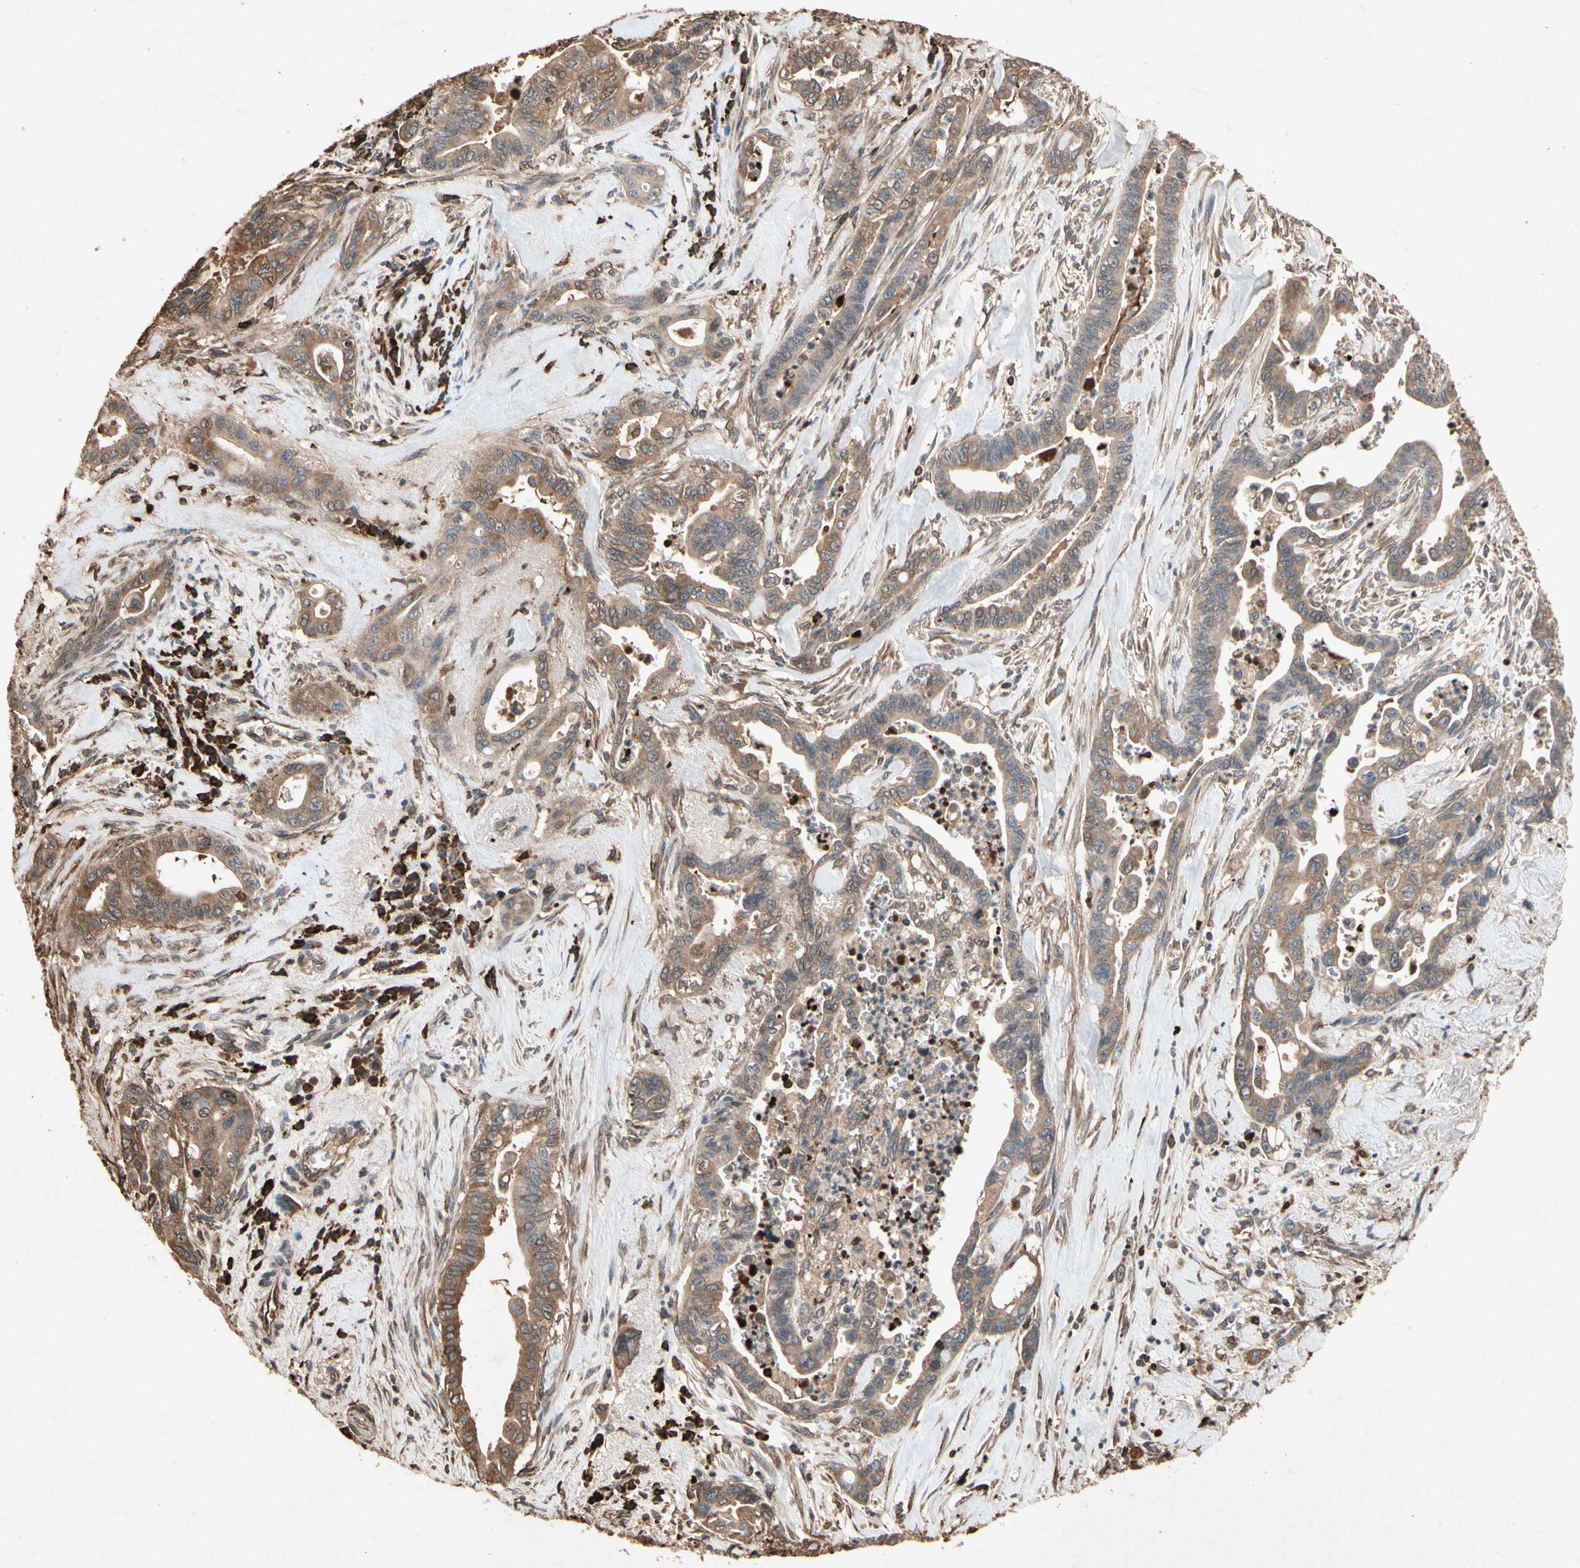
{"staining": {"intensity": "moderate", "quantity": ">75%", "location": "cytoplasmic/membranous"}, "tissue": "pancreatic cancer", "cell_type": "Tumor cells", "image_type": "cancer", "snomed": [{"axis": "morphology", "description": "Adenocarcinoma, NOS"}, {"axis": "topography", "description": "Pancreas"}], "caption": "Protein staining of pancreatic cancer tissue shows moderate cytoplasmic/membranous staining in approximately >75% of tumor cells.", "gene": "PRDX4", "patient": {"sex": "male", "age": 70}}